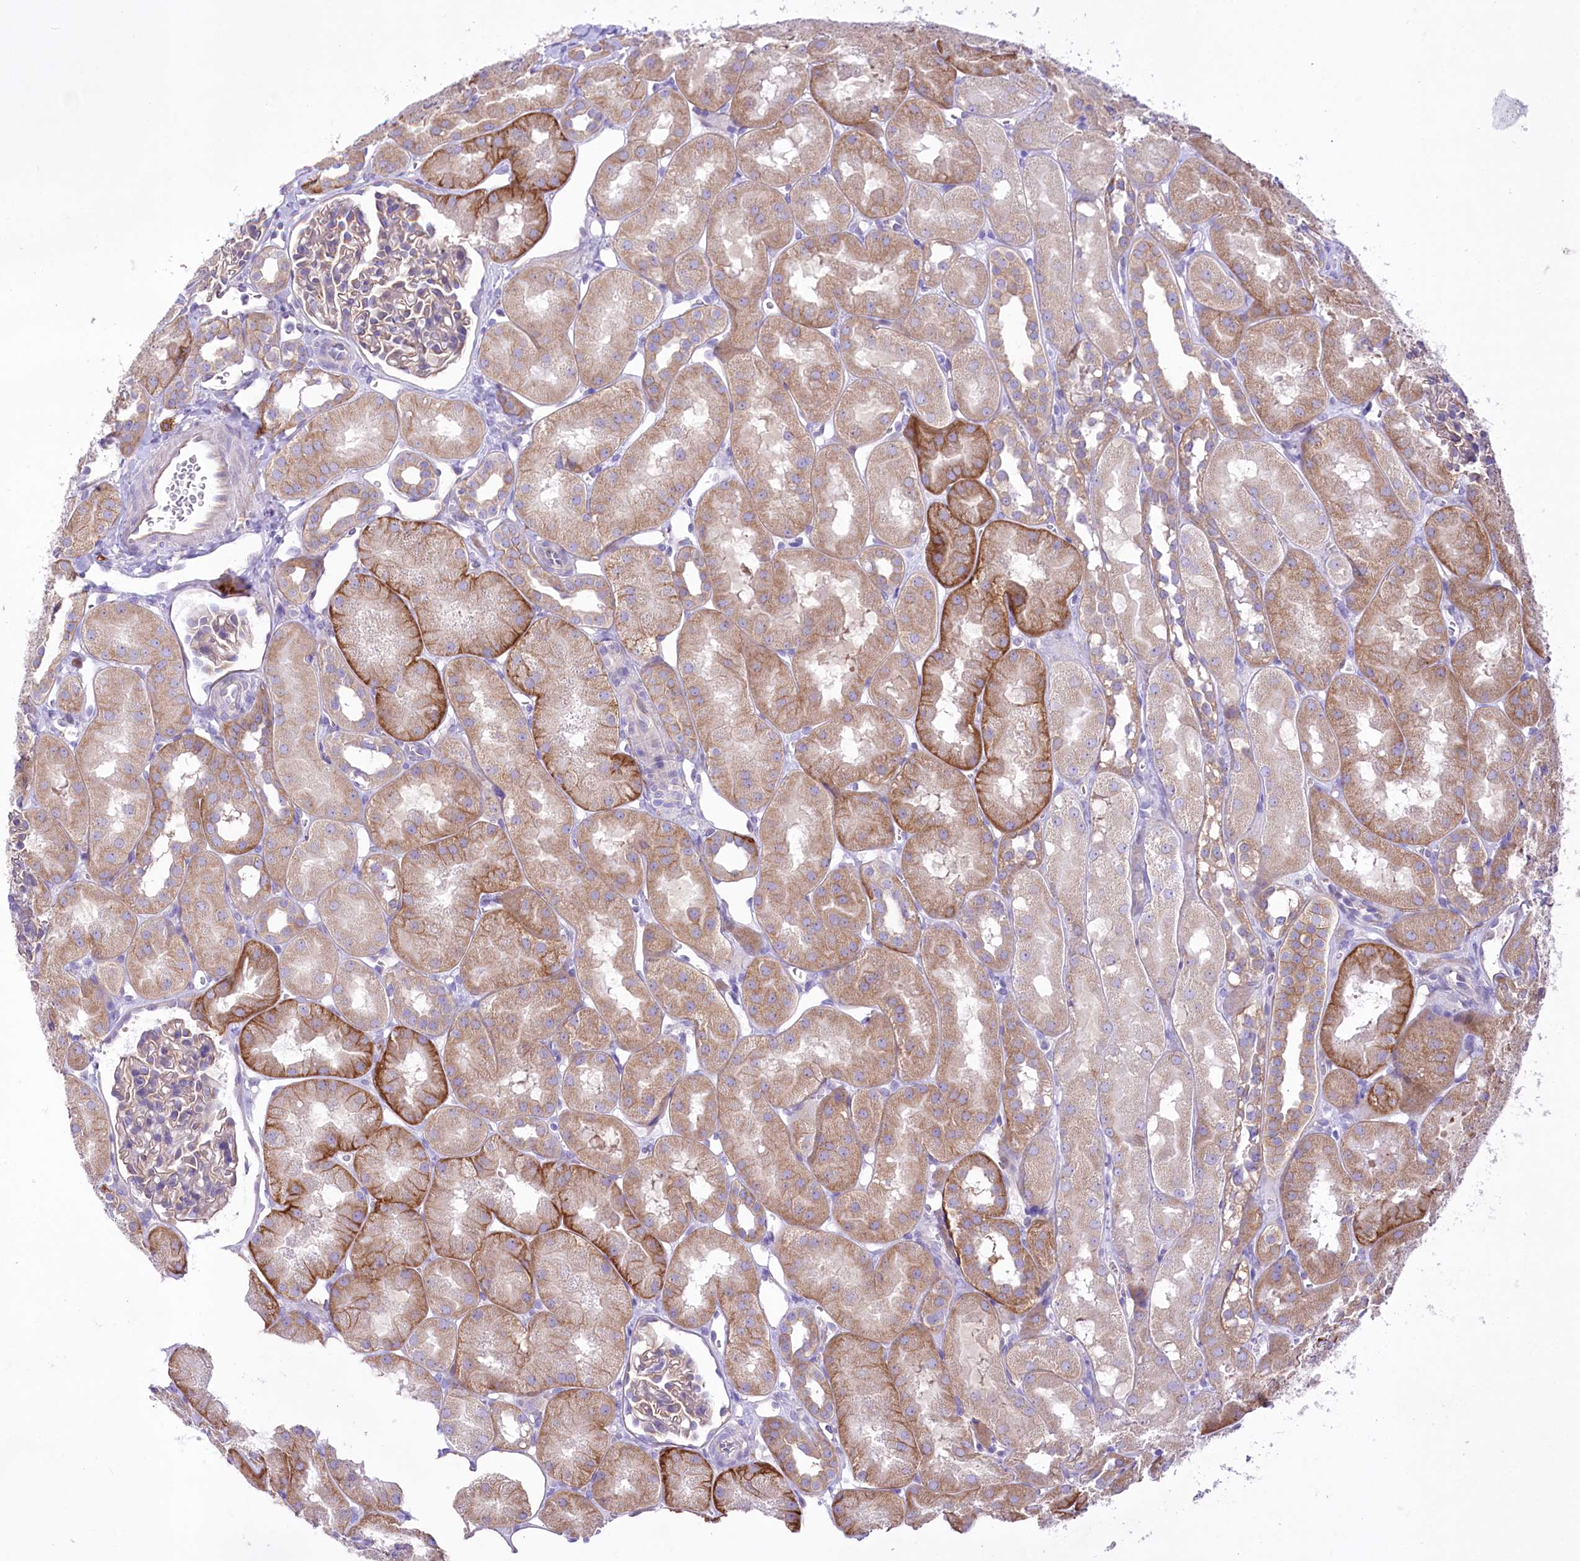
{"staining": {"intensity": "weak", "quantity": ">75%", "location": "cytoplasmic/membranous"}, "tissue": "kidney", "cell_type": "Cells in glomeruli", "image_type": "normal", "snomed": [{"axis": "morphology", "description": "Normal tissue, NOS"}, {"axis": "topography", "description": "Kidney"}, {"axis": "topography", "description": "Urinary bladder"}], "caption": "DAB (3,3'-diaminobenzidine) immunohistochemical staining of unremarkable kidney shows weak cytoplasmic/membranous protein positivity in approximately >75% of cells in glomeruli. (DAB IHC with brightfield microscopy, high magnification).", "gene": "LRRC34", "patient": {"sex": "male", "age": 16}}